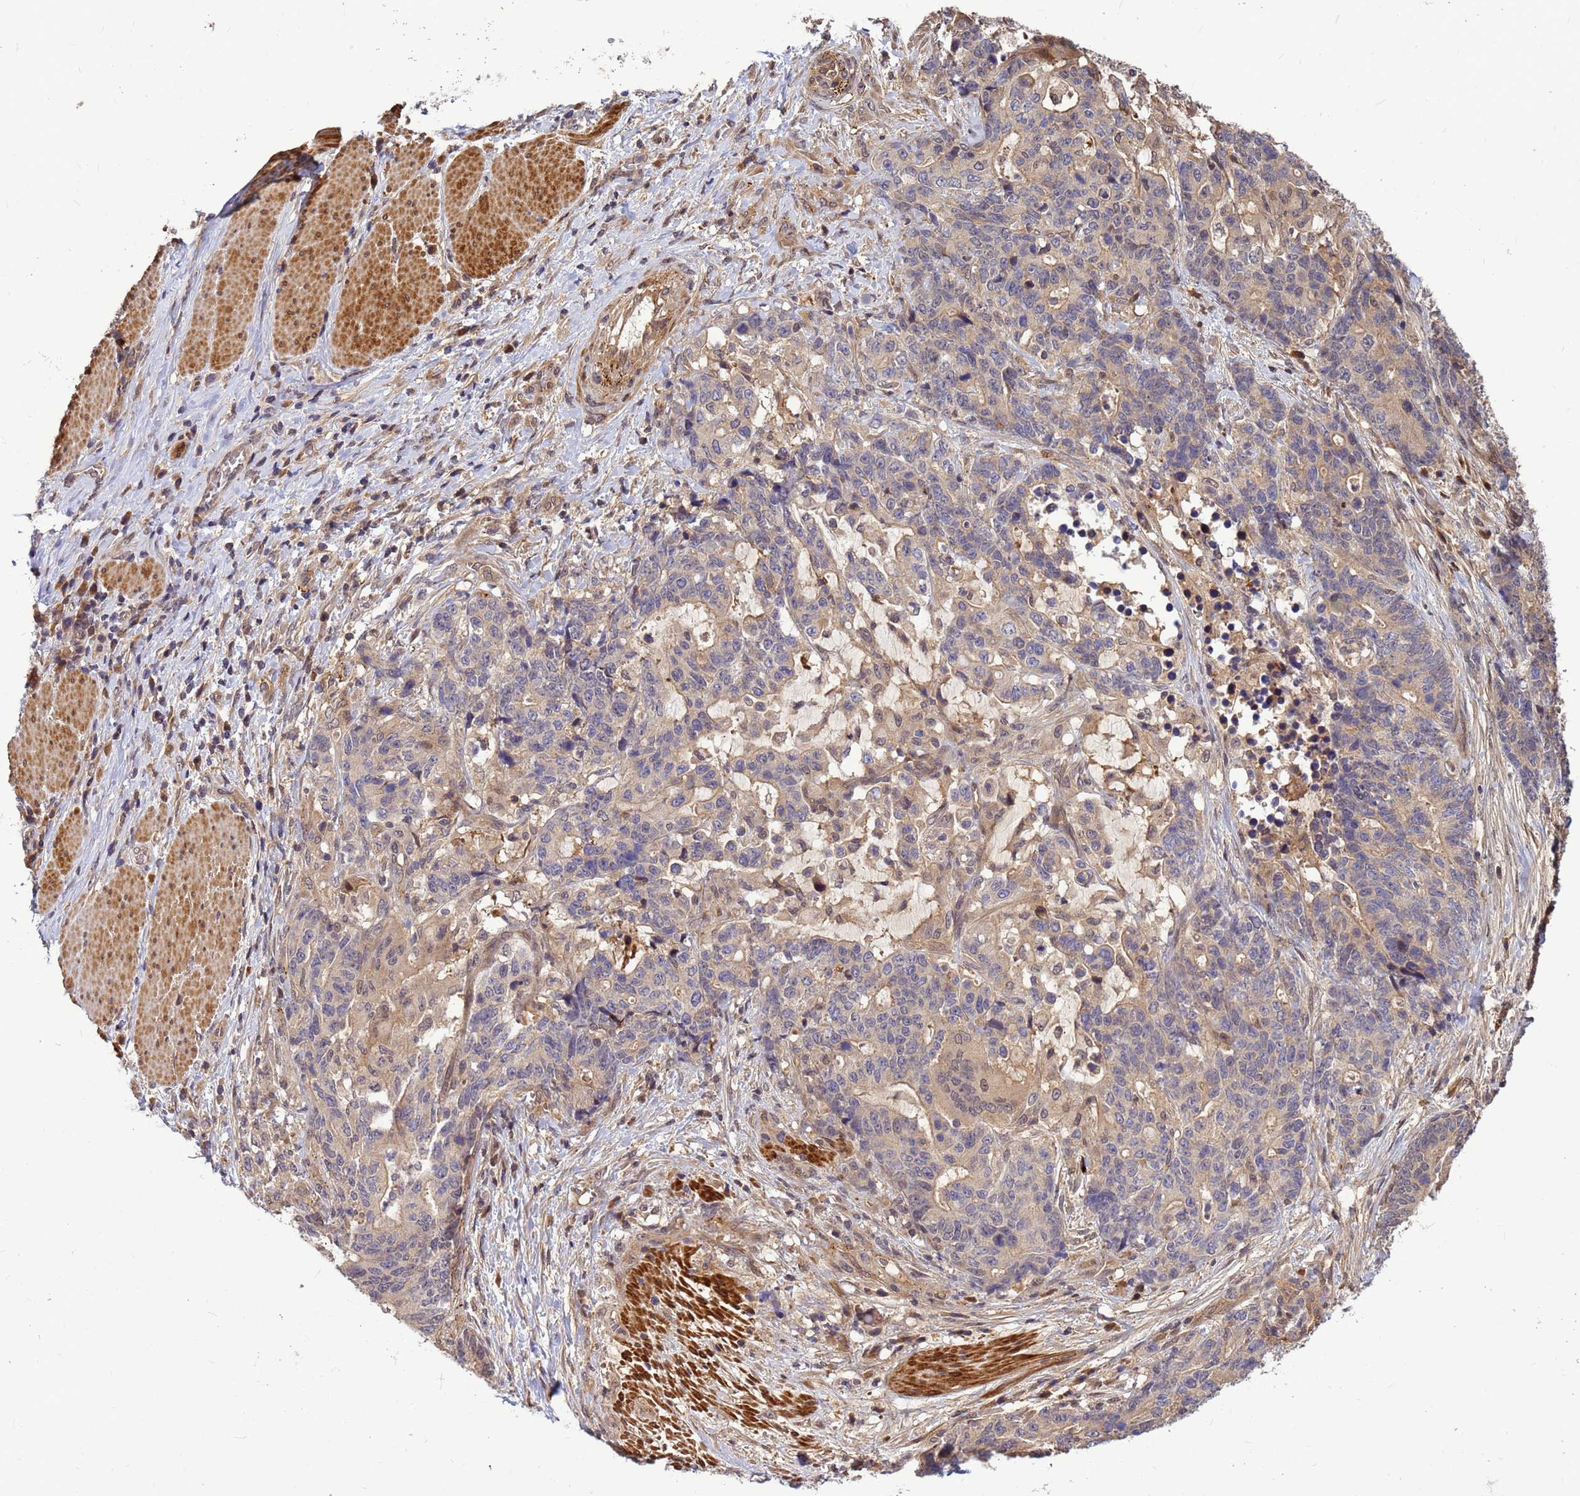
{"staining": {"intensity": "weak", "quantity": "<25%", "location": "cytoplasmic/membranous"}, "tissue": "stomach cancer", "cell_type": "Tumor cells", "image_type": "cancer", "snomed": [{"axis": "morphology", "description": "Normal tissue, NOS"}, {"axis": "morphology", "description": "Adenocarcinoma, NOS"}, {"axis": "topography", "description": "Stomach"}], "caption": "This is an immunohistochemistry image of human stomach adenocarcinoma. There is no staining in tumor cells.", "gene": "DUS4L", "patient": {"sex": "female", "age": 64}}